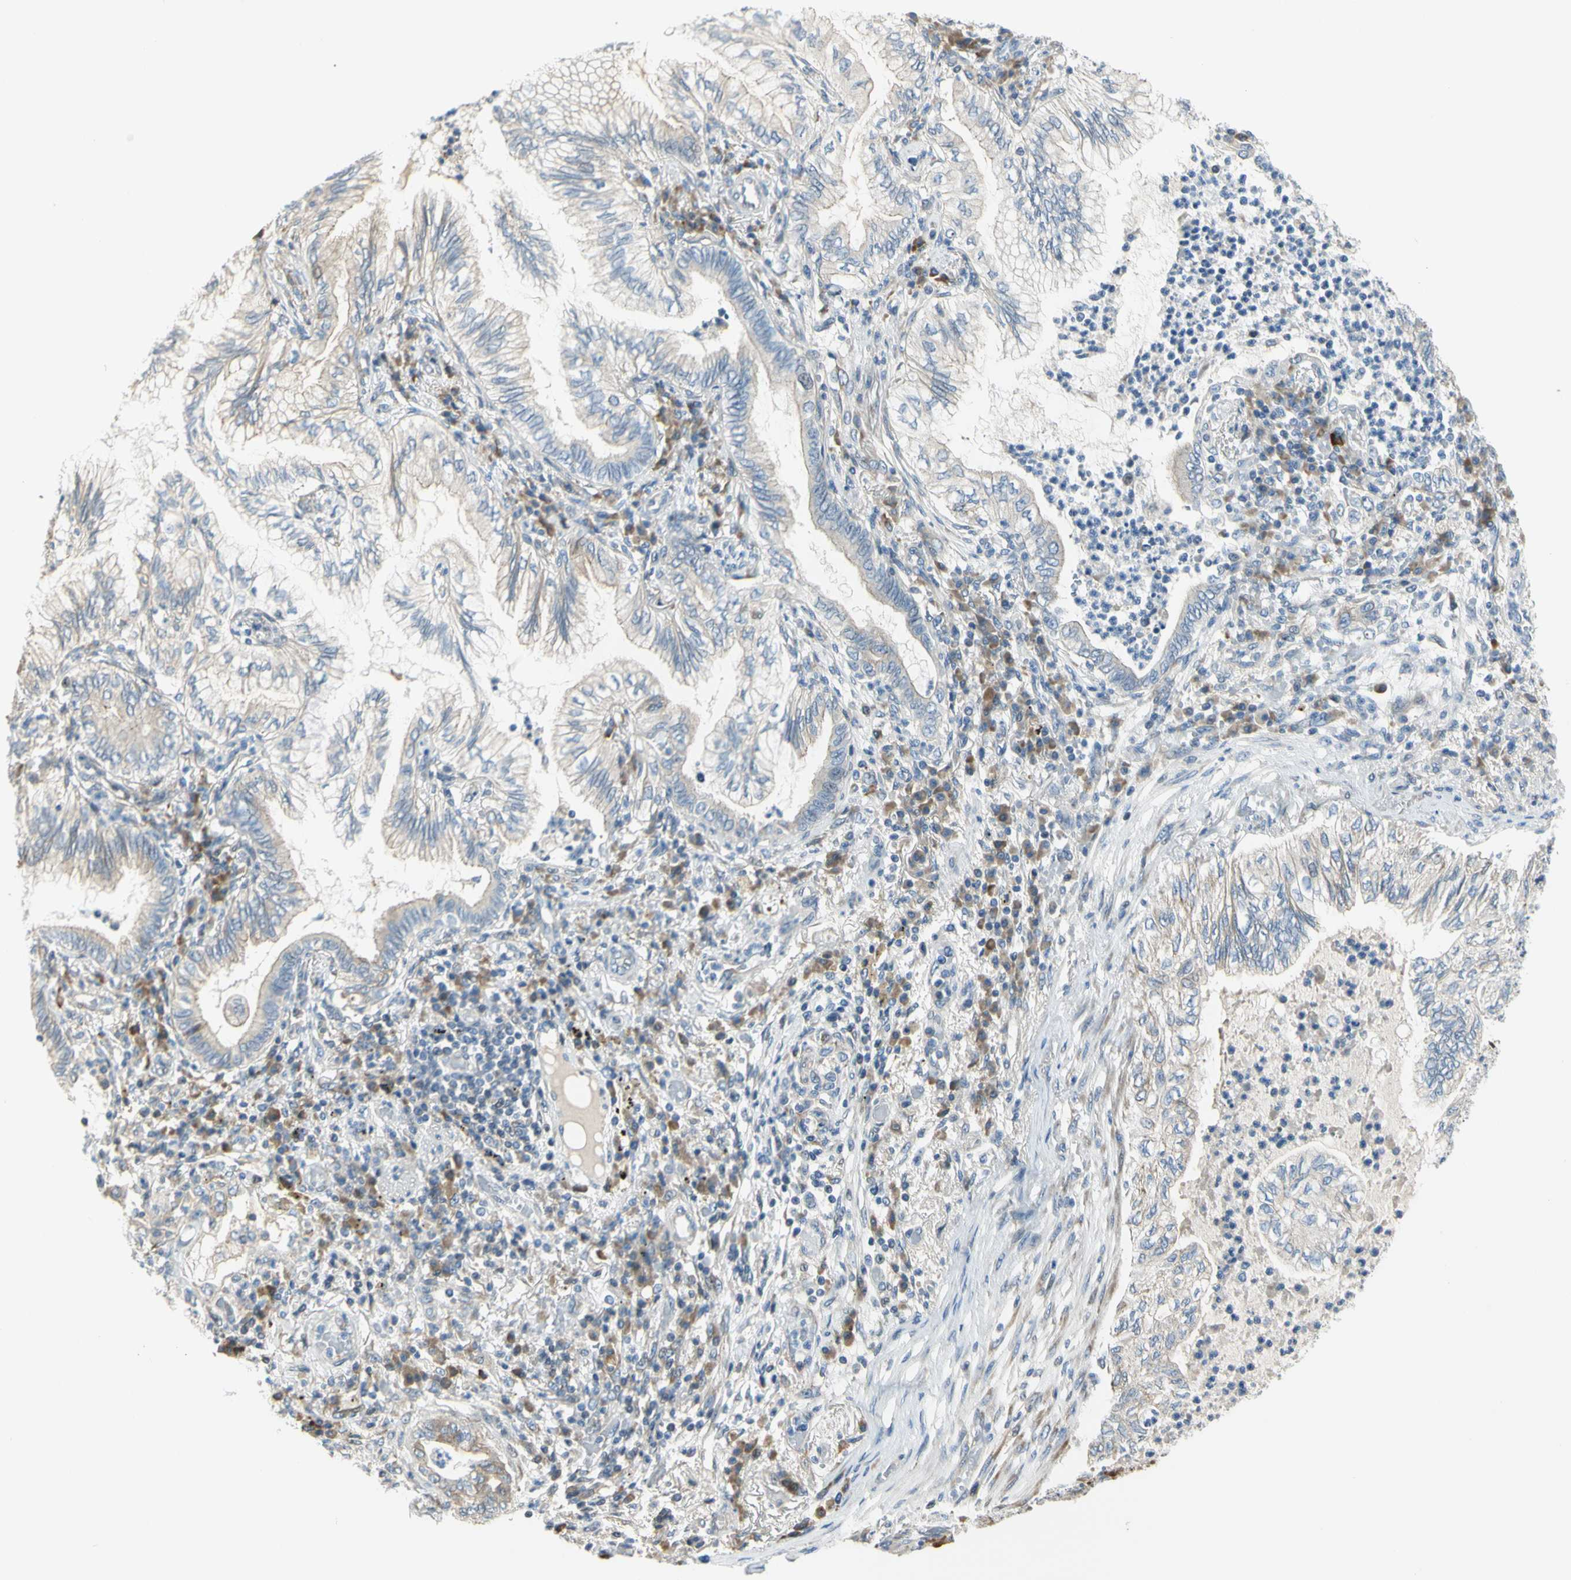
{"staining": {"intensity": "weak", "quantity": "<25%", "location": "cytoplasmic/membranous"}, "tissue": "lung cancer", "cell_type": "Tumor cells", "image_type": "cancer", "snomed": [{"axis": "morphology", "description": "Normal tissue, NOS"}, {"axis": "morphology", "description": "Adenocarcinoma, NOS"}, {"axis": "topography", "description": "Bronchus"}, {"axis": "topography", "description": "Lung"}], "caption": "Adenocarcinoma (lung) stained for a protein using immunohistochemistry (IHC) reveals no positivity tumor cells.", "gene": "NPDC1", "patient": {"sex": "female", "age": 70}}